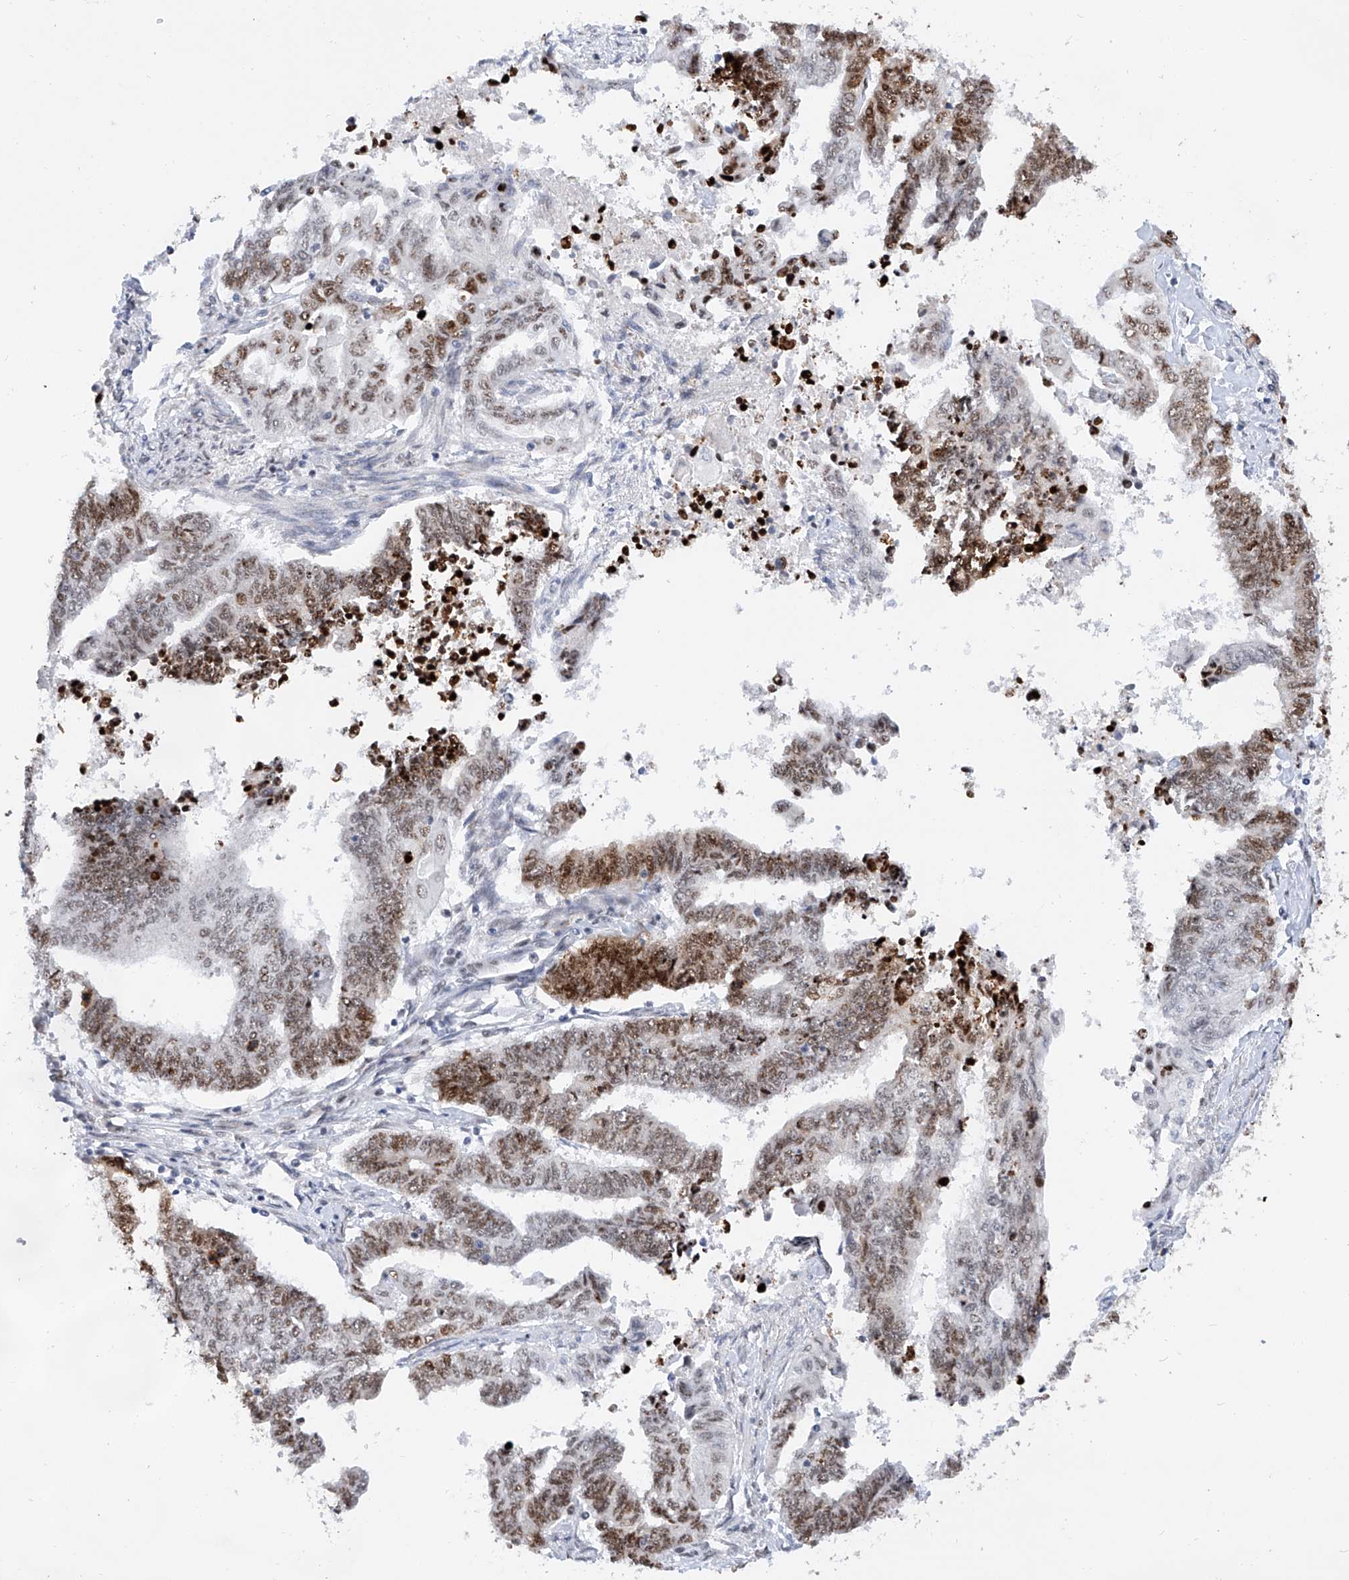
{"staining": {"intensity": "moderate", "quantity": ">75%", "location": "nuclear"}, "tissue": "endometrial cancer", "cell_type": "Tumor cells", "image_type": "cancer", "snomed": [{"axis": "morphology", "description": "Adenocarcinoma, NOS"}, {"axis": "topography", "description": "Uterus"}, {"axis": "topography", "description": "Endometrium"}], "caption": "IHC histopathology image of endometrial cancer (adenocarcinoma) stained for a protein (brown), which displays medium levels of moderate nuclear expression in about >75% of tumor cells.", "gene": "SRSF6", "patient": {"sex": "female", "age": 70}}